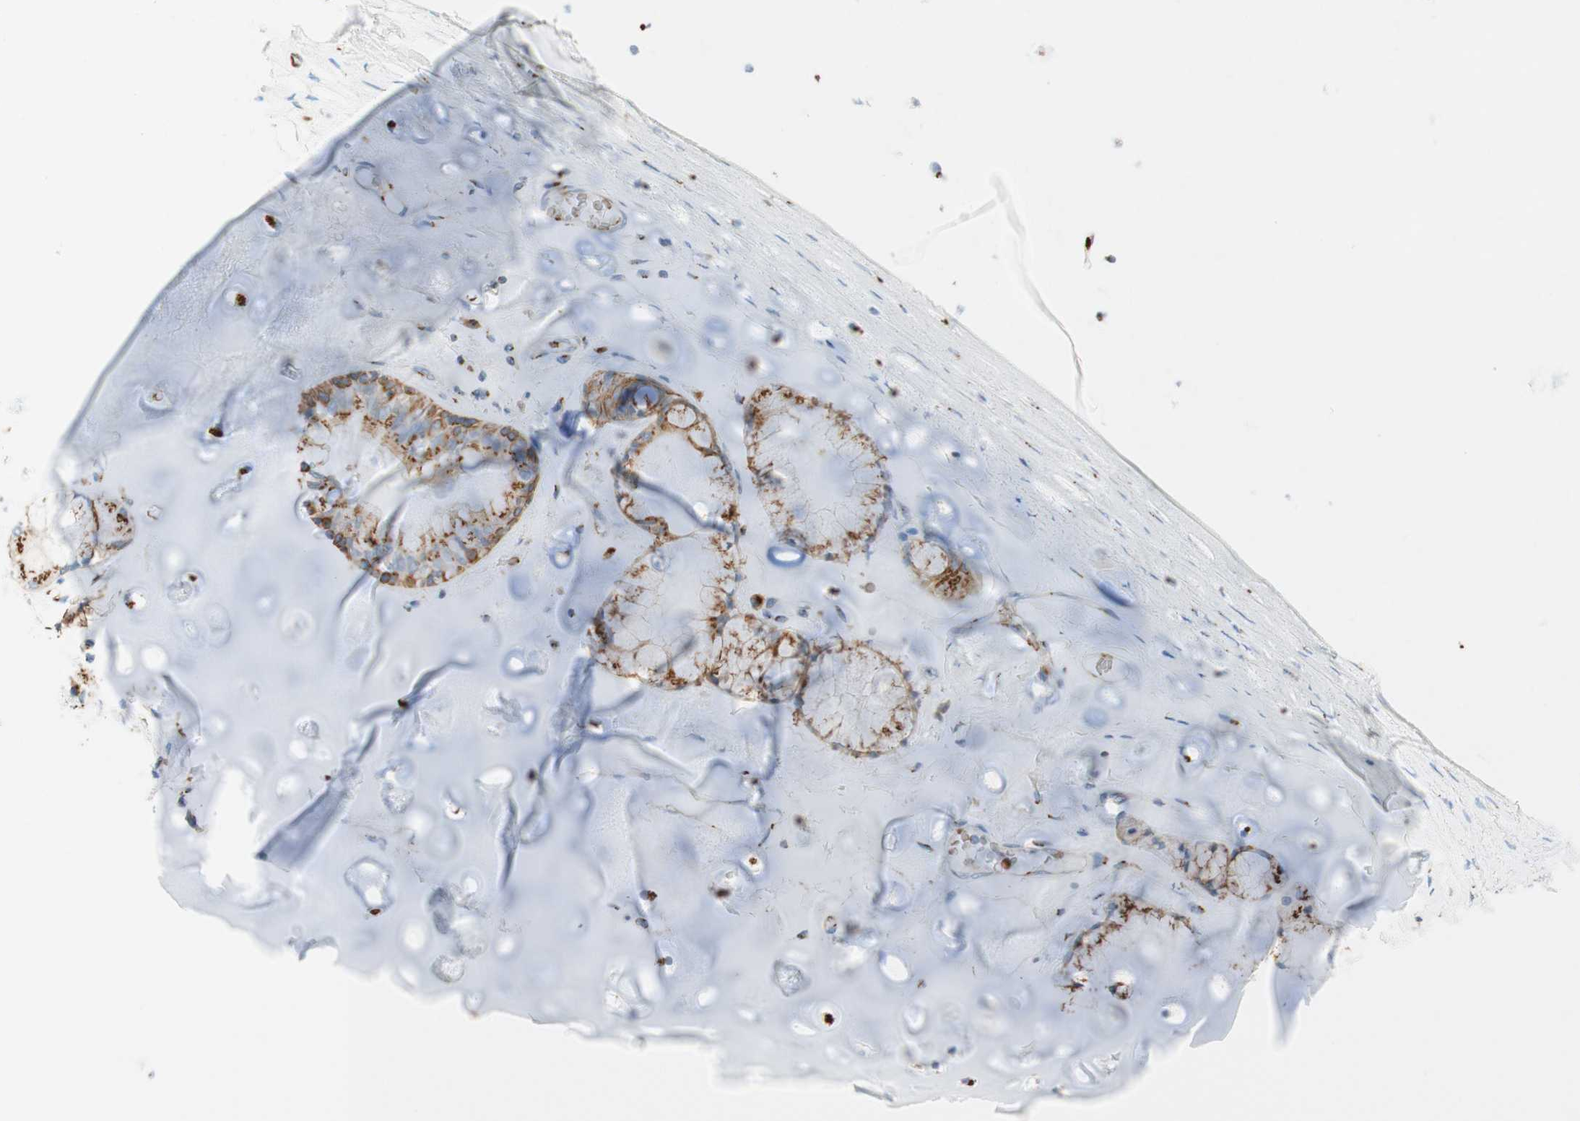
{"staining": {"intensity": "moderate", "quantity": "25%-75%", "location": "cytoplasmic/membranous"}, "tissue": "adipose tissue", "cell_type": "Adipocytes", "image_type": "normal", "snomed": [{"axis": "morphology", "description": "Normal tissue, NOS"}, {"axis": "topography", "description": "Bronchus"}], "caption": "This histopathology image demonstrates immunohistochemistry staining of benign human adipose tissue, with medium moderate cytoplasmic/membranous staining in about 25%-75% of adipocytes.", "gene": "GOLGB1", "patient": {"sex": "female", "age": 73}}